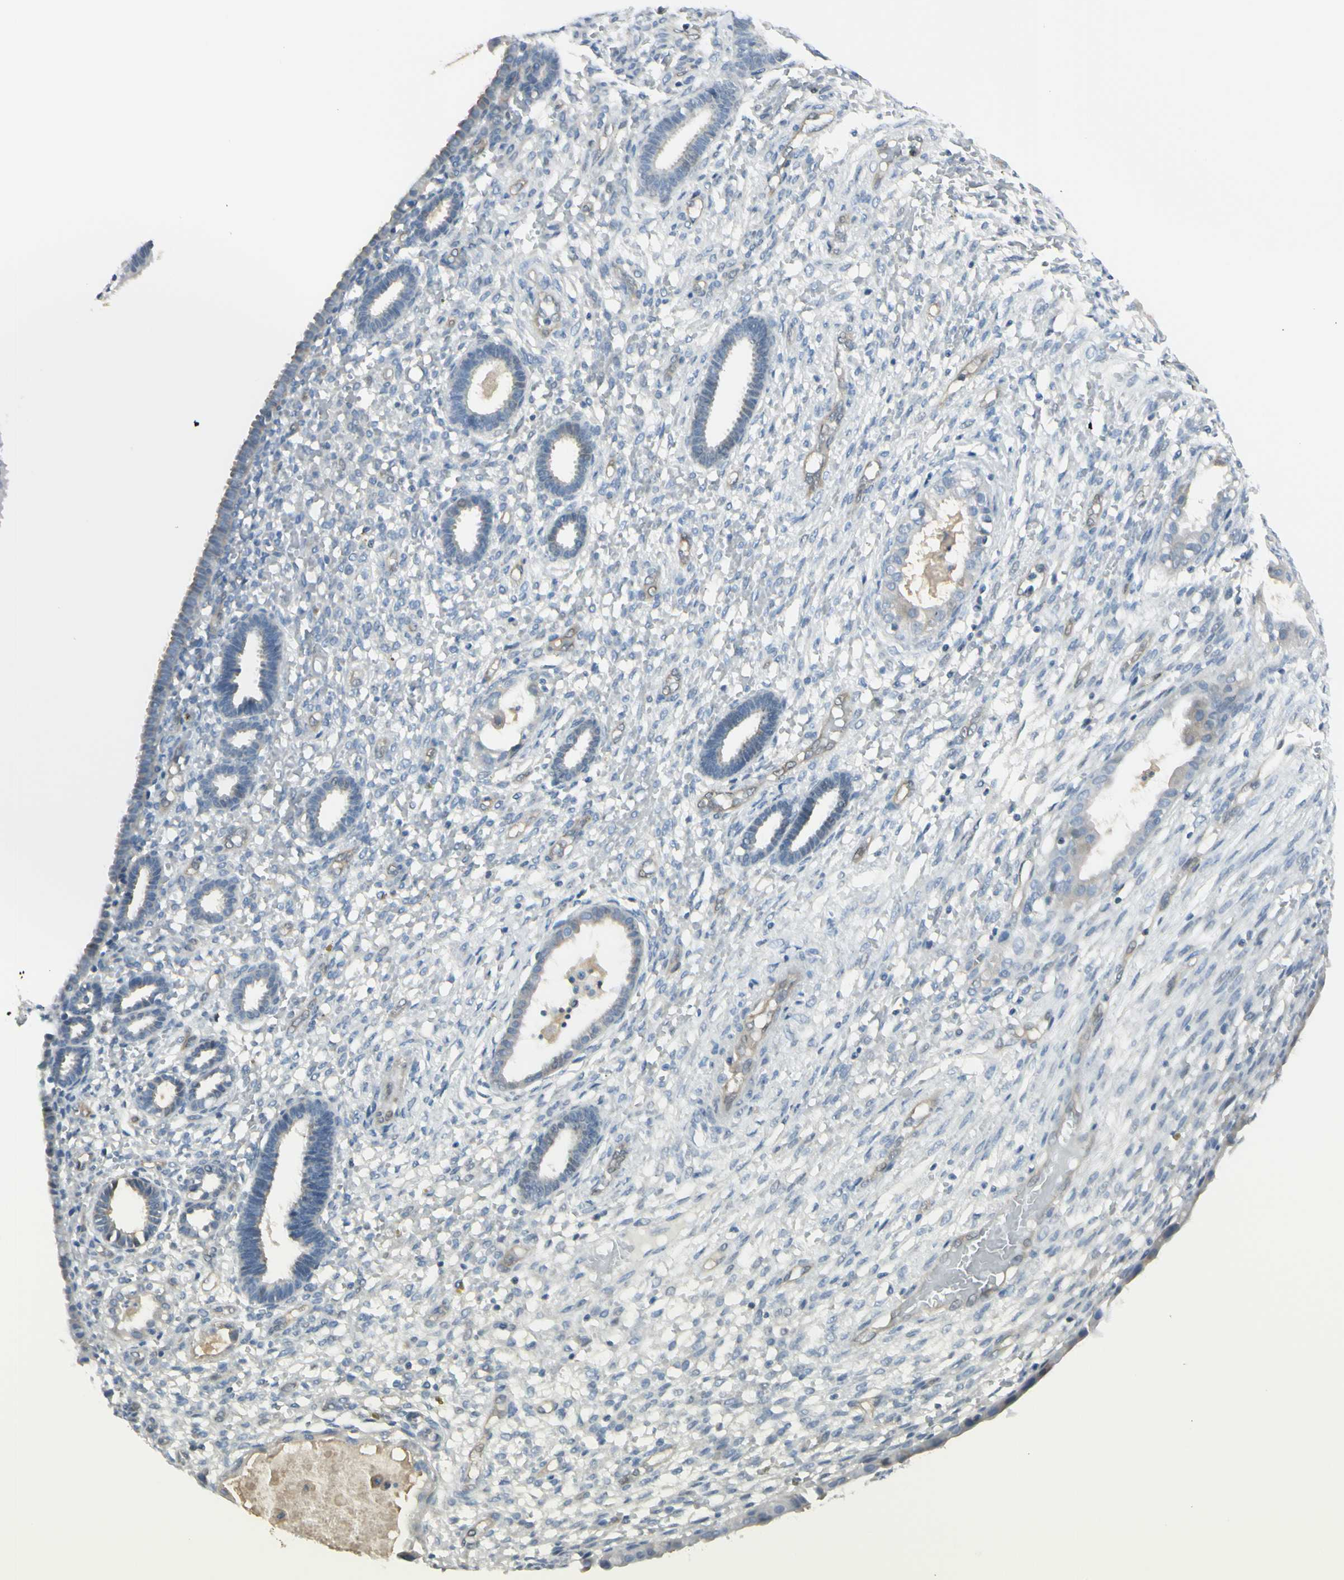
{"staining": {"intensity": "negative", "quantity": "none", "location": "none"}, "tissue": "endometrium", "cell_type": "Cells in endometrial stroma", "image_type": "normal", "snomed": [{"axis": "morphology", "description": "Normal tissue, NOS"}, {"axis": "topography", "description": "Endometrium"}], "caption": "Immunohistochemical staining of normal human endometrium demonstrates no significant positivity in cells in endometrial stroma. The staining is performed using DAB (3,3'-diaminobenzidine) brown chromogen with nuclei counter-stained in using hematoxylin.", "gene": "ASB9", "patient": {"sex": "female", "age": 61}}